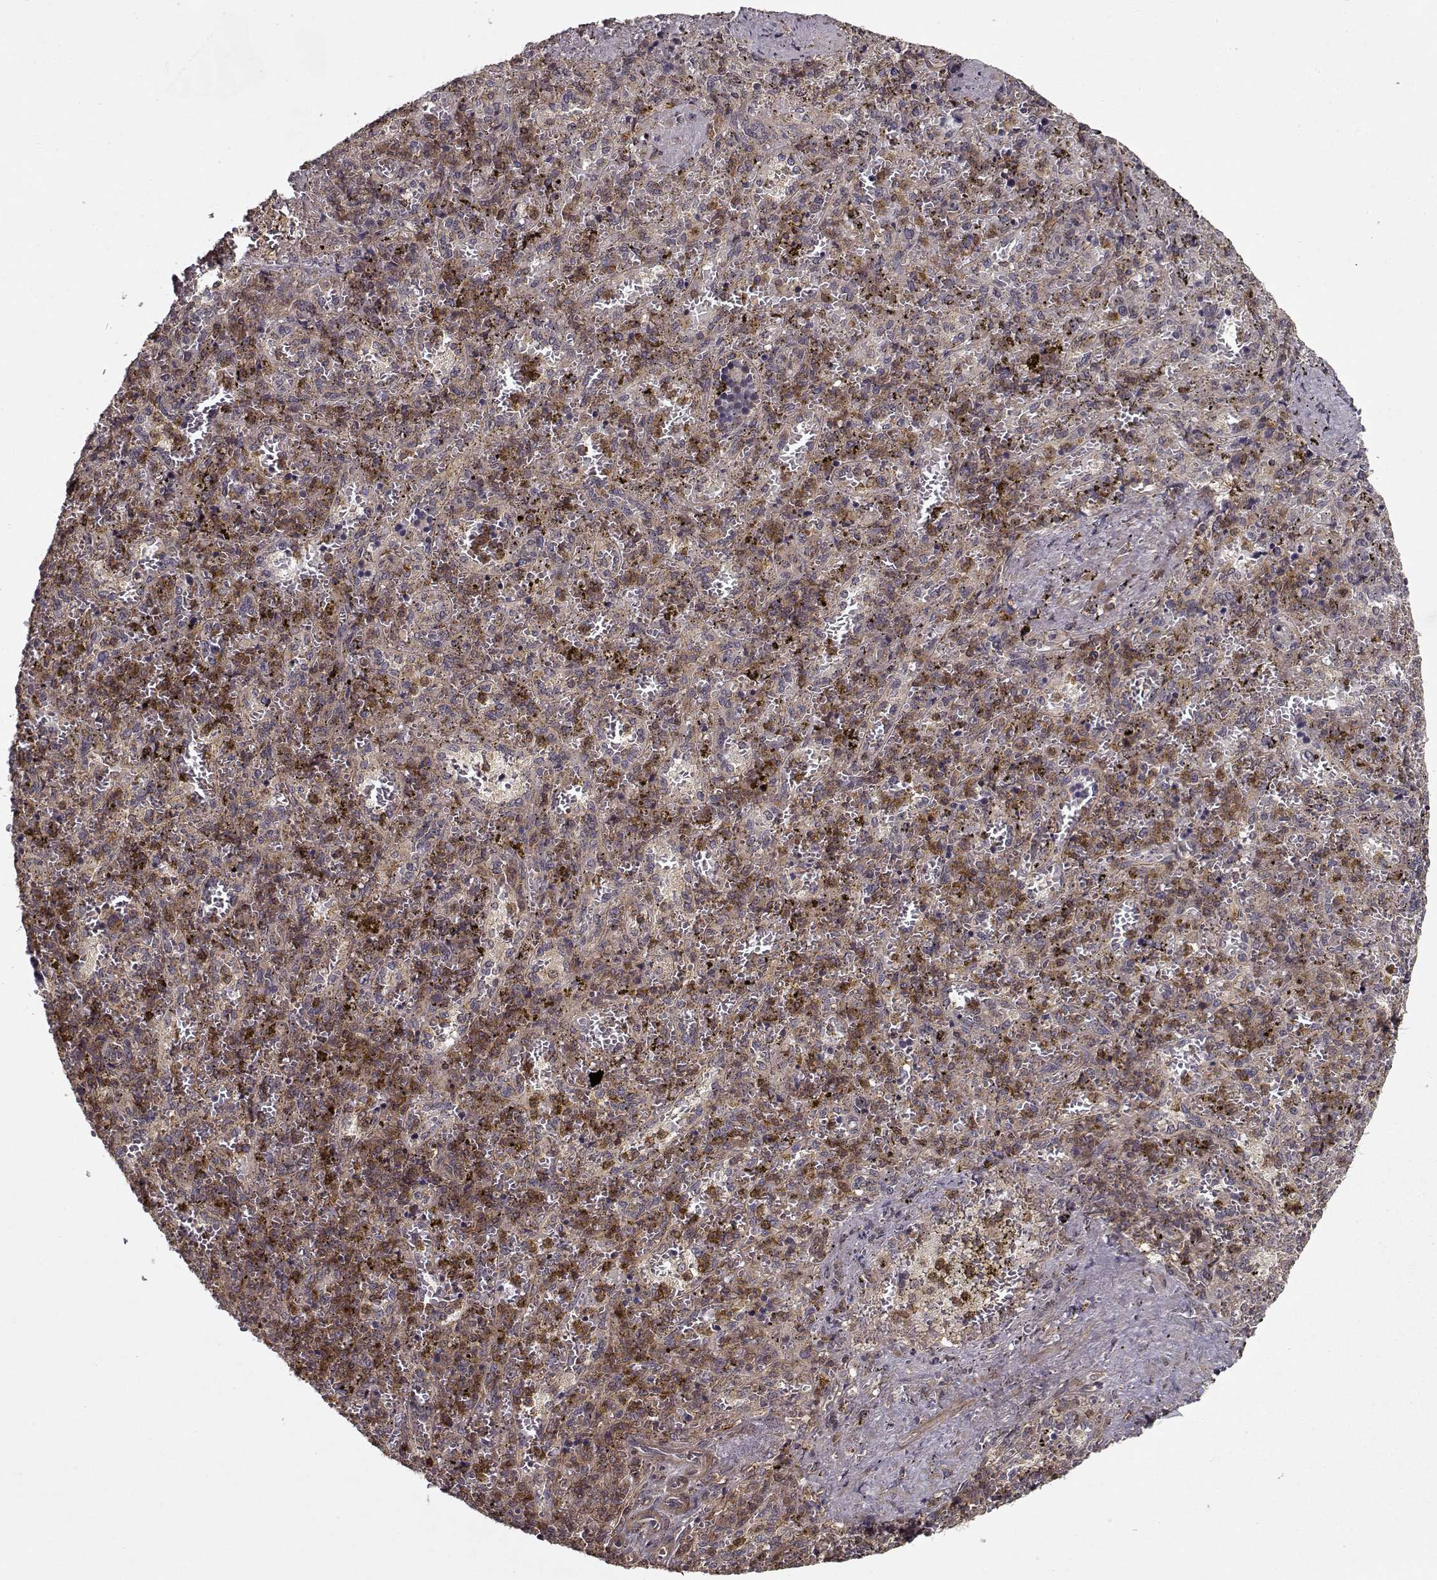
{"staining": {"intensity": "moderate", "quantity": "<25%", "location": "cytoplasmic/membranous"}, "tissue": "spleen", "cell_type": "Cells in red pulp", "image_type": "normal", "snomed": [{"axis": "morphology", "description": "Normal tissue, NOS"}, {"axis": "topography", "description": "Spleen"}], "caption": "Immunohistochemistry (IHC) (DAB (3,3'-diaminobenzidine)) staining of normal spleen displays moderate cytoplasmic/membranous protein positivity in about <25% of cells in red pulp. (Brightfield microscopy of DAB IHC at high magnification).", "gene": "PPP1R12A", "patient": {"sex": "female", "age": 50}}